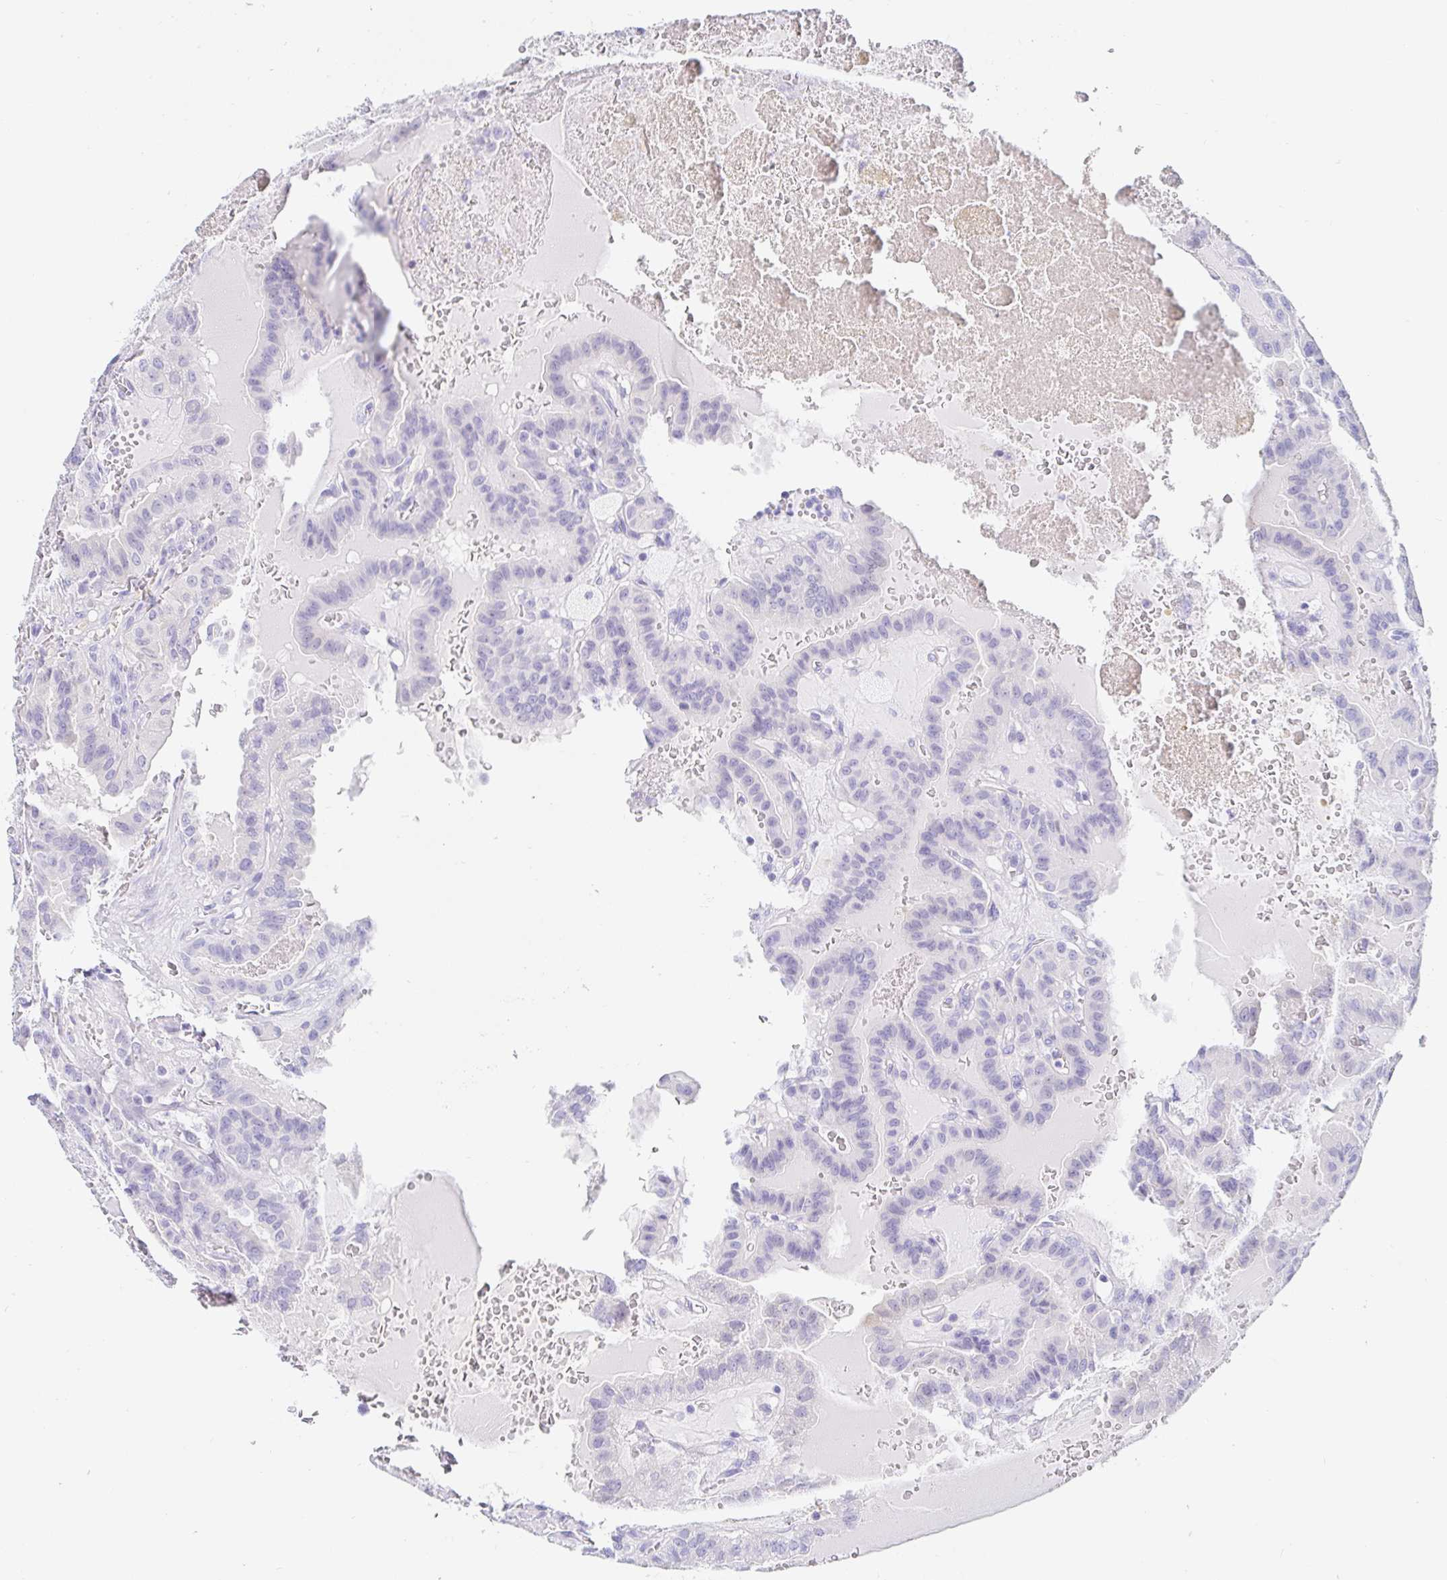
{"staining": {"intensity": "negative", "quantity": "none", "location": "none"}, "tissue": "thyroid cancer", "cell_type": "Tumor cells", "image_type": "cancer", "snomed": [{"axis": "morphology", "description": "Papillary adenocarcinoma, NOS"}, {"axis": "topography", "description": "Thyroid gland"}], "caption": "Histopathology image shows no protein staining in tumor cells of thyroid cancer (papillary adenocarcinoma) tissue.", "gene": "PPP1R1B", "patient": {"sex": "male", "age": 87}}